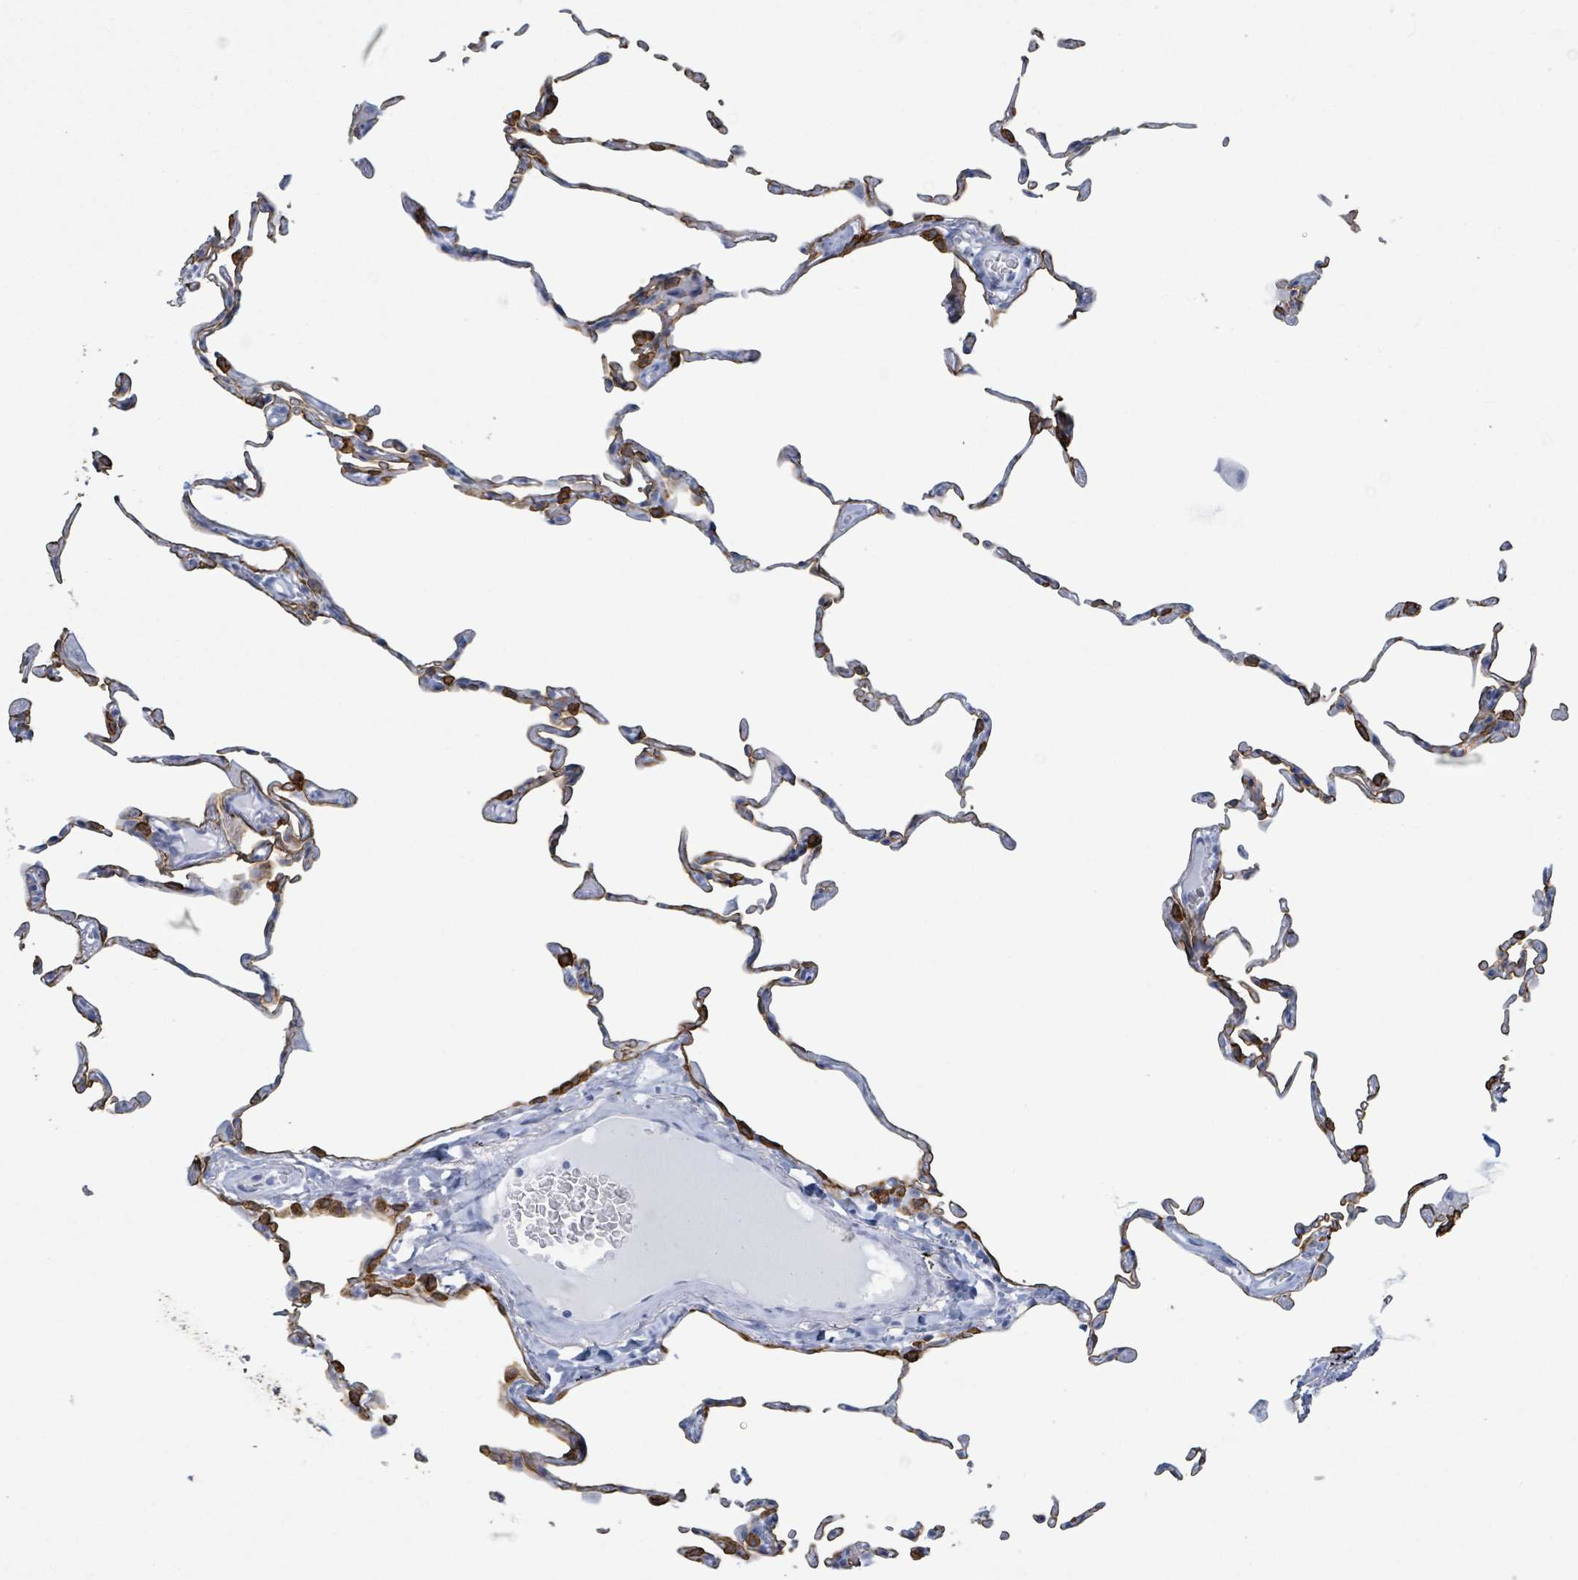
{"staining": {"intensity": "strong", "quantity": "25%-75%", "location": "cytoplasmic/membranous"}, "tissue": "lung", "cell_type": "Alveolar cells", "image_type": "normal", "snomed": [{"axis": "morphology", "description": "Normal tissue, NOS"}, {"axis": "topography", "description": "Lung"}], "caption": "A brown stain shows strong cytoplasmic/membranous positivity of a protein in alveolar cells of unremarkable lung.", "gene": "KRT8", "patient": {"sex": "female", "age": 57}}